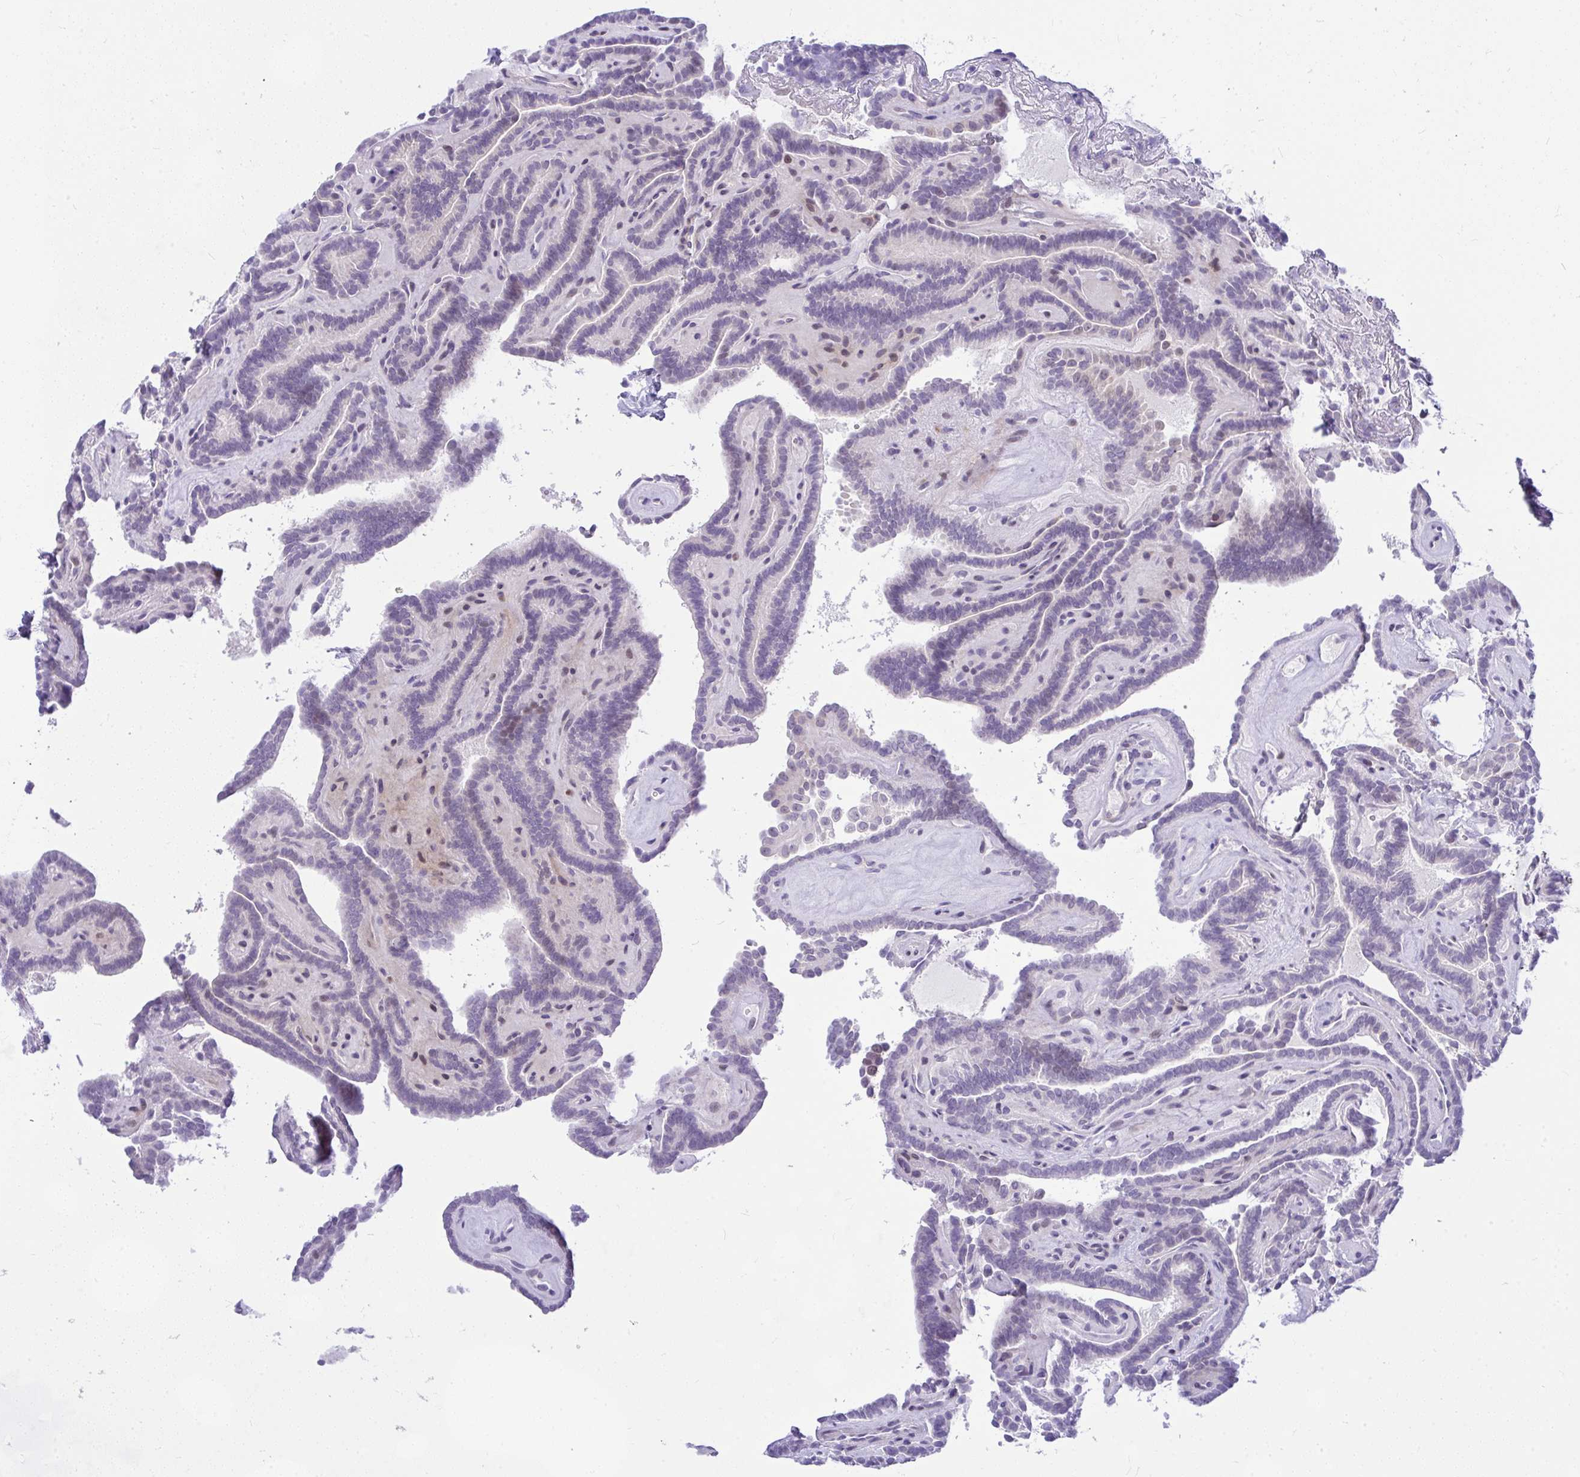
{"staining": {"intensity": "negative", "quantity": "none", "location": "none"}, "tissue": "thyroid cancer", "cell_type": "Tumor cells", "image_type": "cancer", "snomed": [{"axis": "morphology", "description": "Papillary adenocarcinoma, NOS"}, {"axis": "topography", "description": "Thyroid gland"}], "caption": "The immunohistochemistry histopathology image has no significant staining in tumor cells of papillary adenocarcinoma (thyroid) tissue.", "gene": "NFXL1", "patient": {"sex": "female", "age": 21}}